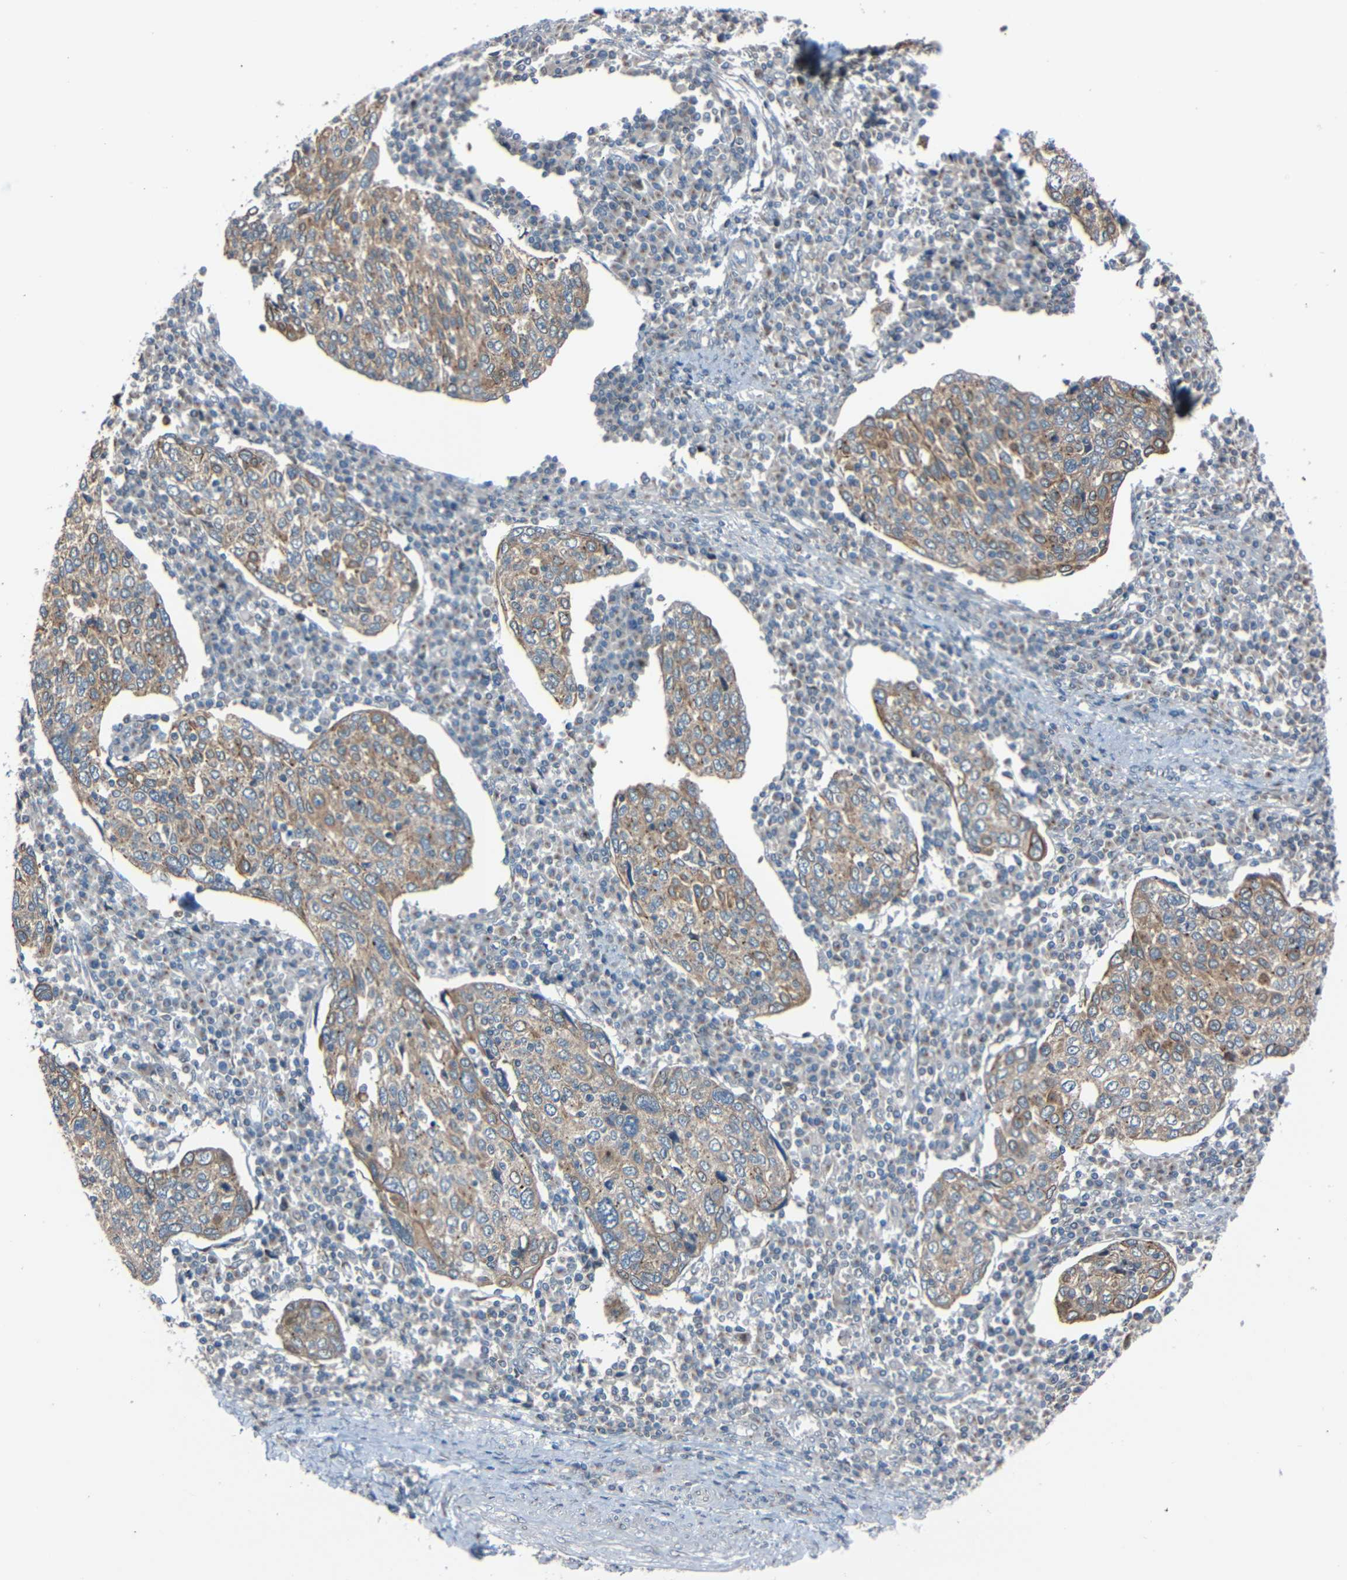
{"staining": {"intensity": "weak", "quantity": ">75%", "location": "cytoplasmic/membranous"}, "tissue": "cervical cancer", "cell_type": "Tumor cells", "image_type": "cancer", "snomed": [{"axis": "morphology", "description": "Squamous cell carcinoma, NOS"}, {"axis": "topography", "description": "Cervix"}], "caption": "The micrograph reveals a brown stain indicating the presence of a protein in the cytoplasmic/membranous of tumor cells in squamous cell carcinoma (cervical).", "gene": "AKAP9", "patient": {"sex": "female", "age": 40}}